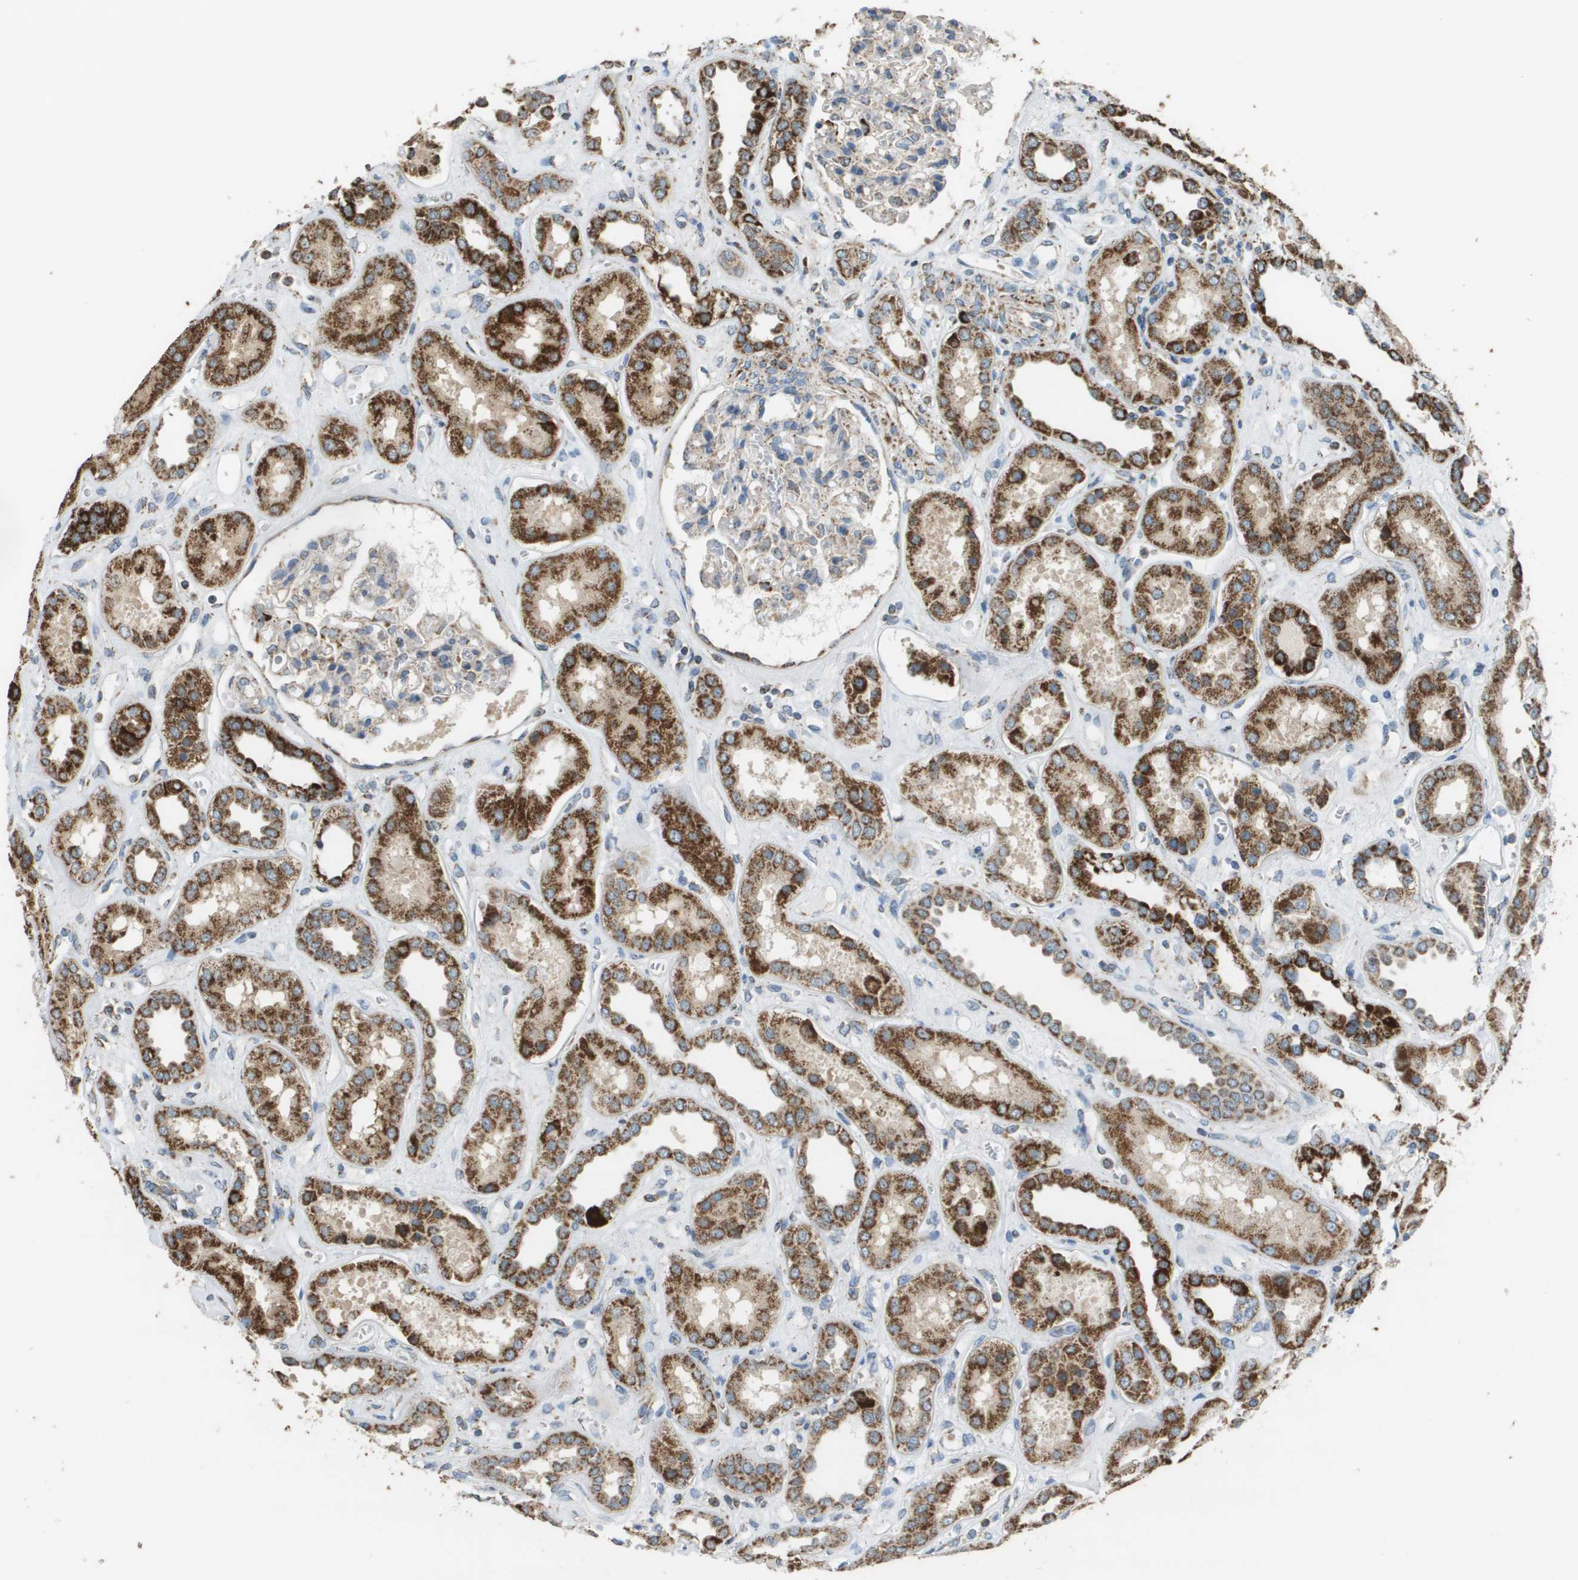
{"staining": {"intensity": "weak", "quantity": ">75%", "location": "cytoplasmic/membranous"}, "tissue": "kidney", "cell_type": "Cells in glomeruli", "image_type": "normal", "snomed": [{"axis": "morphology", "description": "Normal tissue, NOS"}, {"axis": "topography", "description": "Kidney"}], "caption": "Immunohistochemical staining of normal human kidney displays >75% levels of weak cytoplasmic/membranous protein positivity in approximately >75% of cells in glomeruli.", "gene": "FH", "patient": {"sex": "male", "age": 59}}